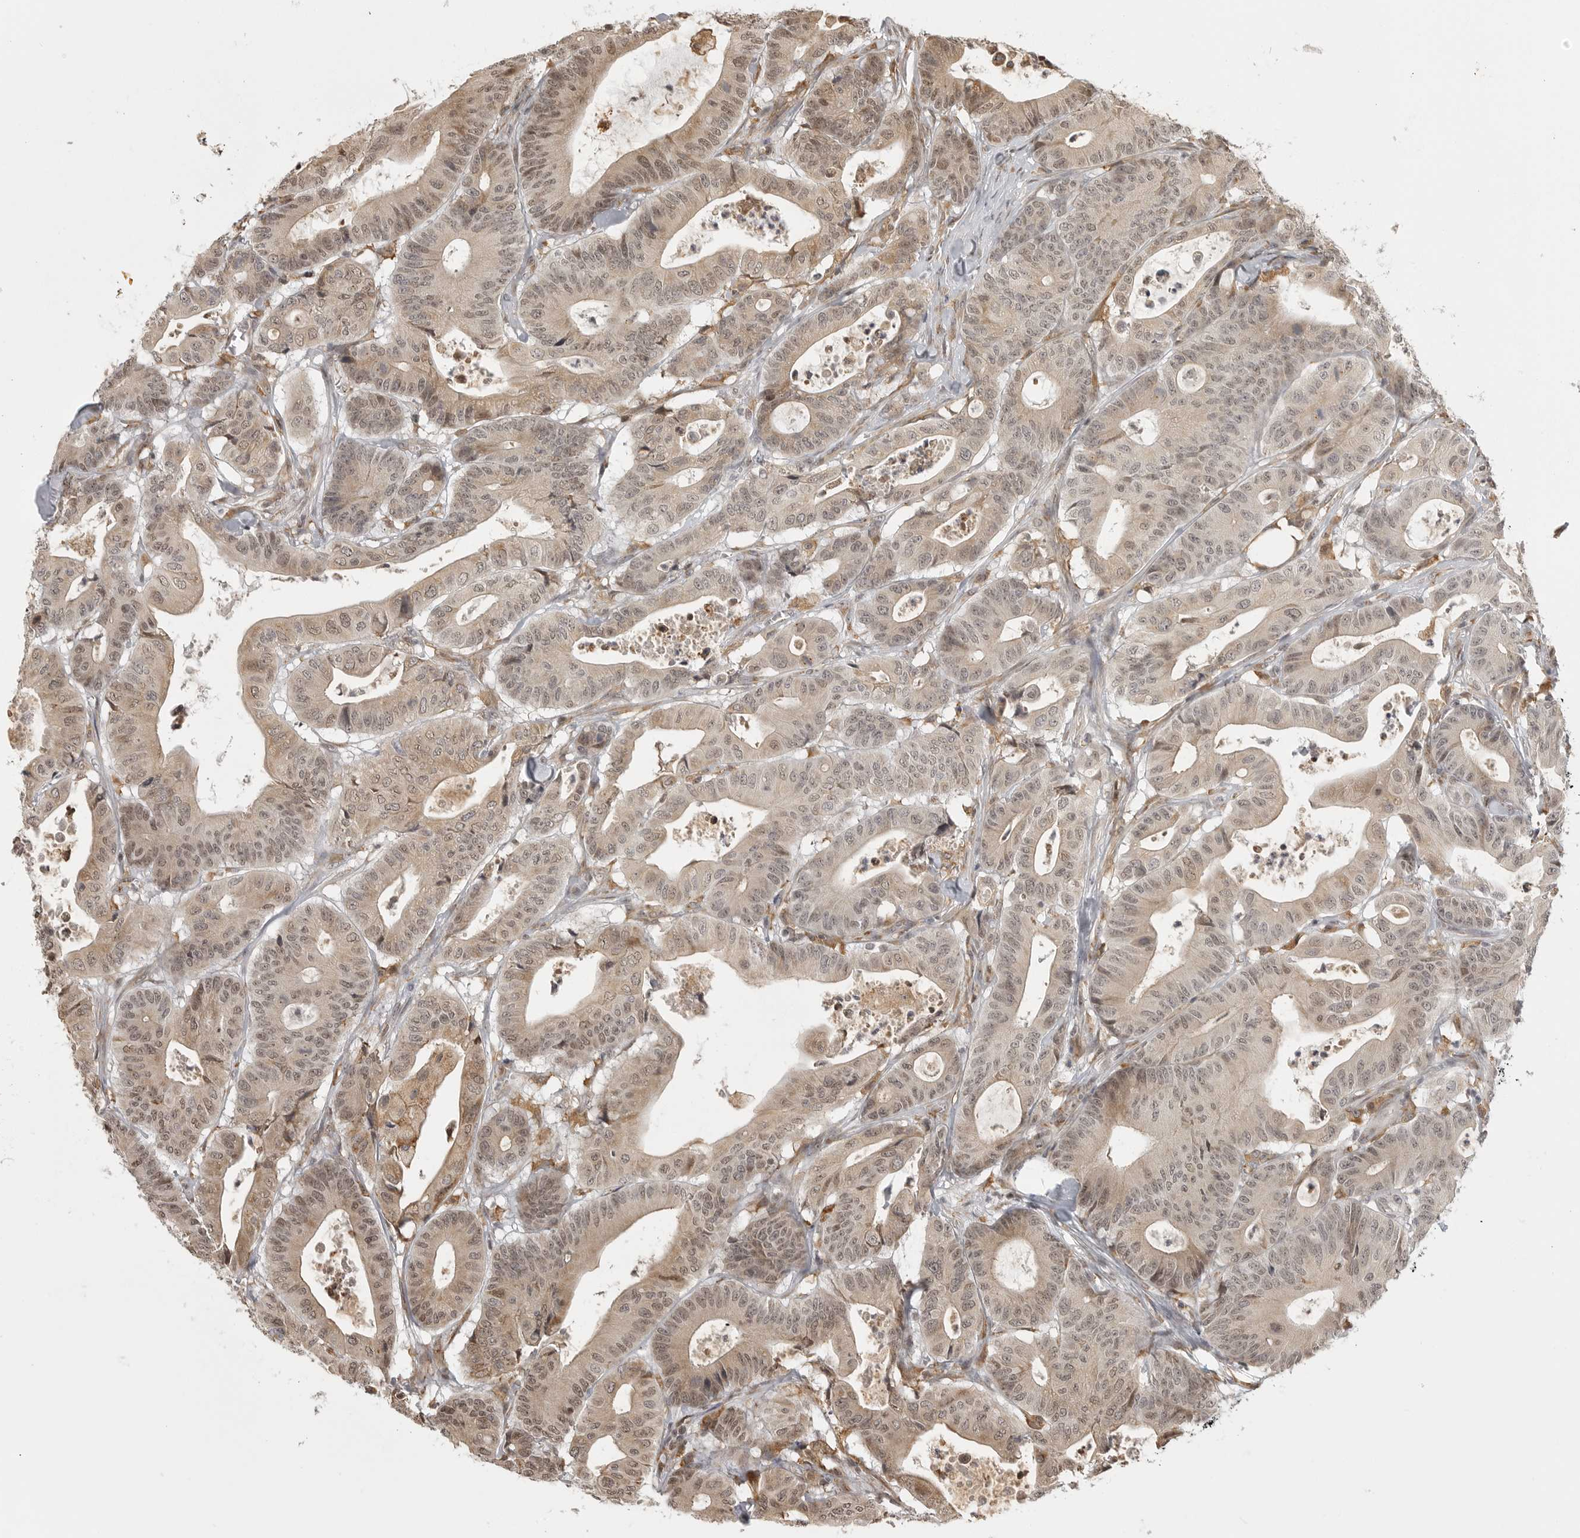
{"staining": {"intensity": "weak", "quantity": ">75%", "location": "cytoplasmic/membranous,nuclear"}, "tissue": "colorectal cancer", "cell_type": "Tumor cells", "image_type": "cancer", "snomed": [{"axis": "morphology", "description": "Adenocarcinoma, NOS"}, {"axis": "topography", "description": "Colon"}], "caption": "DAB immunohistochemical staining of adenocarcinoma (colorectal) exhibits weak cytoplasmic/membranous and nuclear protein positivity in about >75% of tumor cells.", "gene": "ISG20L2", "patient": {"sex": "female", "age": 84}}